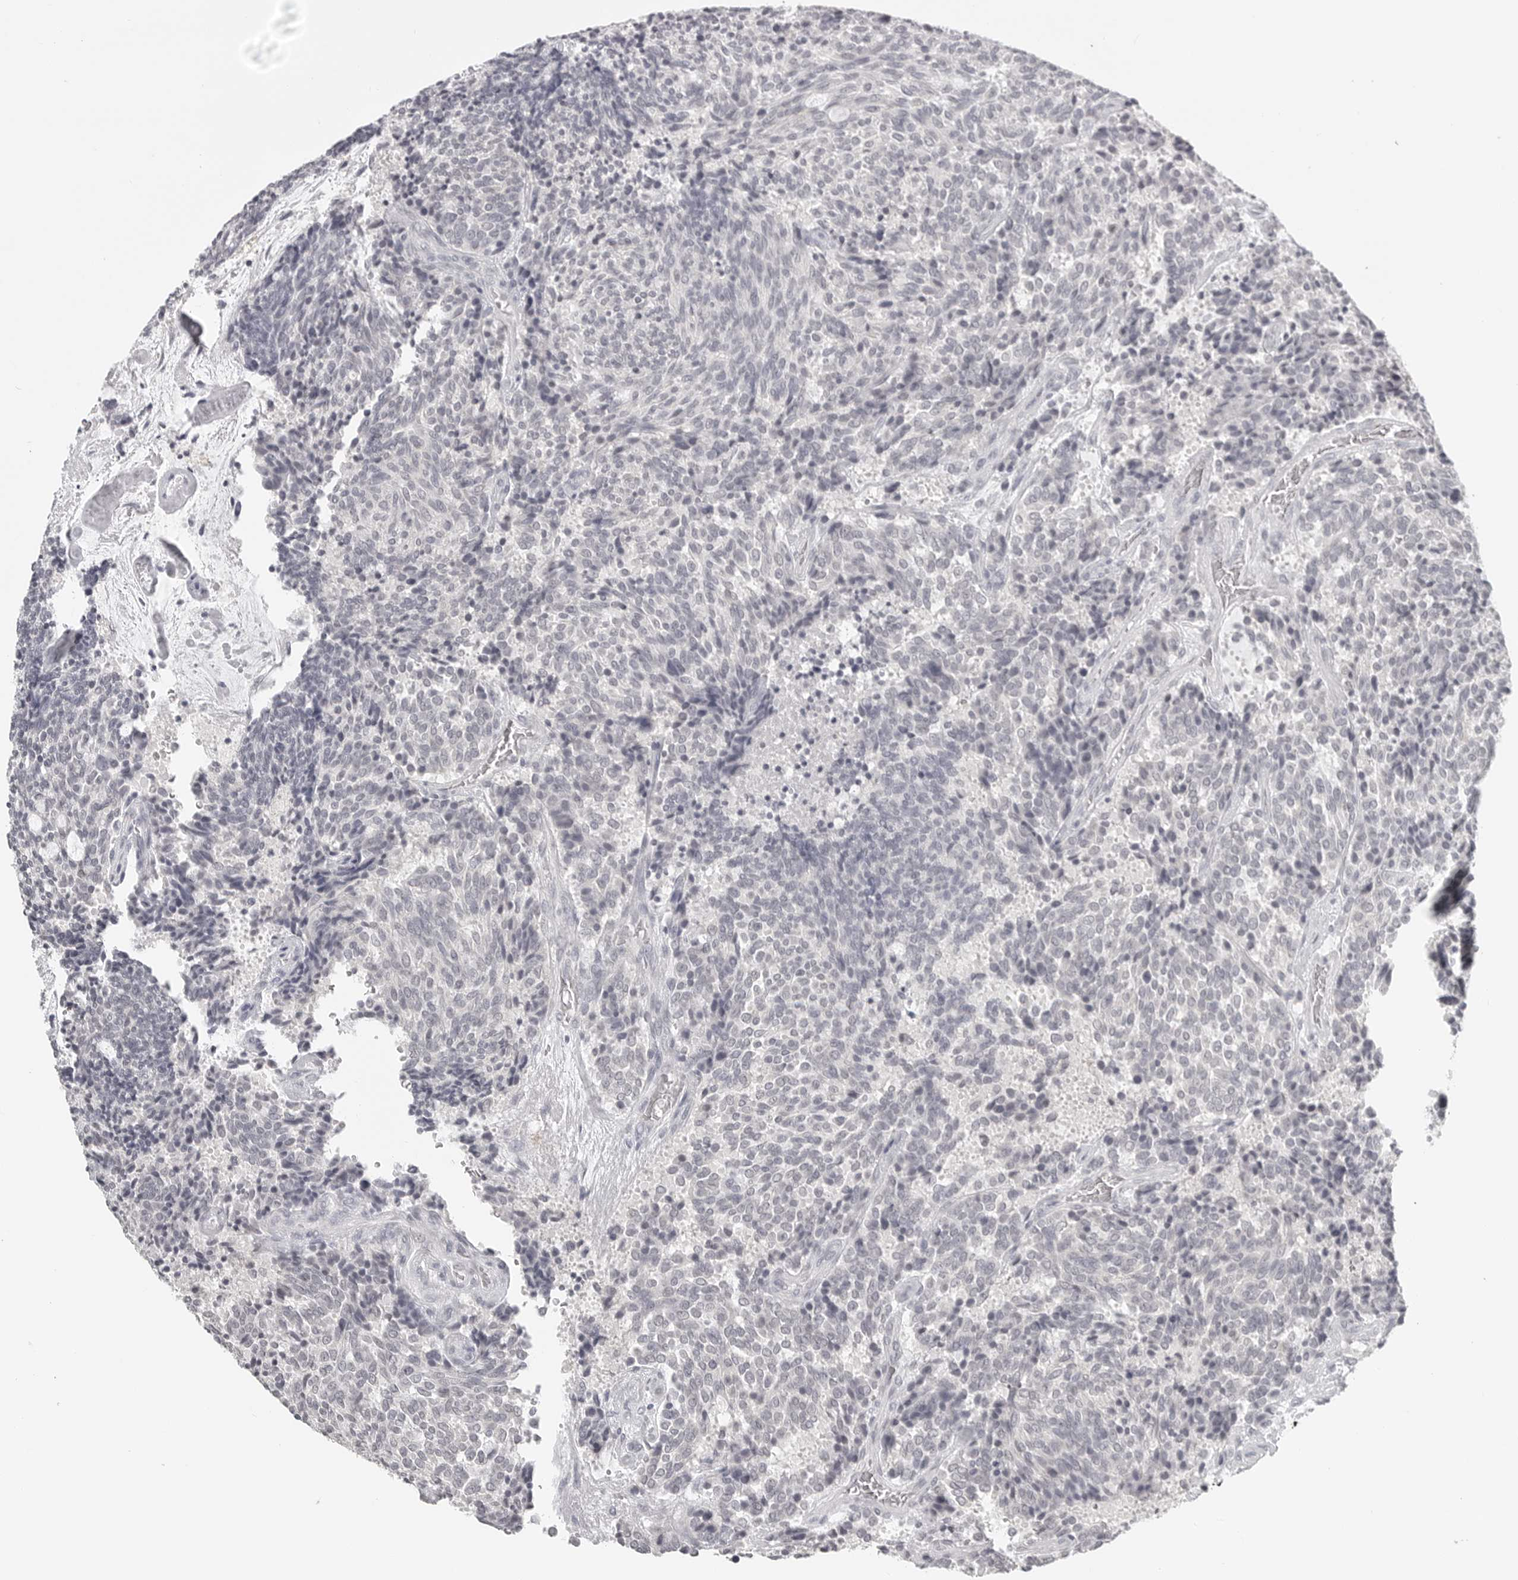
{"staining": {"intensity": "weak", "quantity": "<25%", "location": "nuclear"}, "tissue": "carcinoid", "cell_type": "Tumor cells", "image_type": "cancer", "snomed": [{"axis": "morphology", "description": "Carcinoid, malignant, NOS"}, {"axis": "topography", "description": "Pancreas"}], "caption": "Tumor cells show no significant protein expression in malignant carcinoid.", "gene": "BPIFA1", "patient": {"sex": "female", "age": 54}}